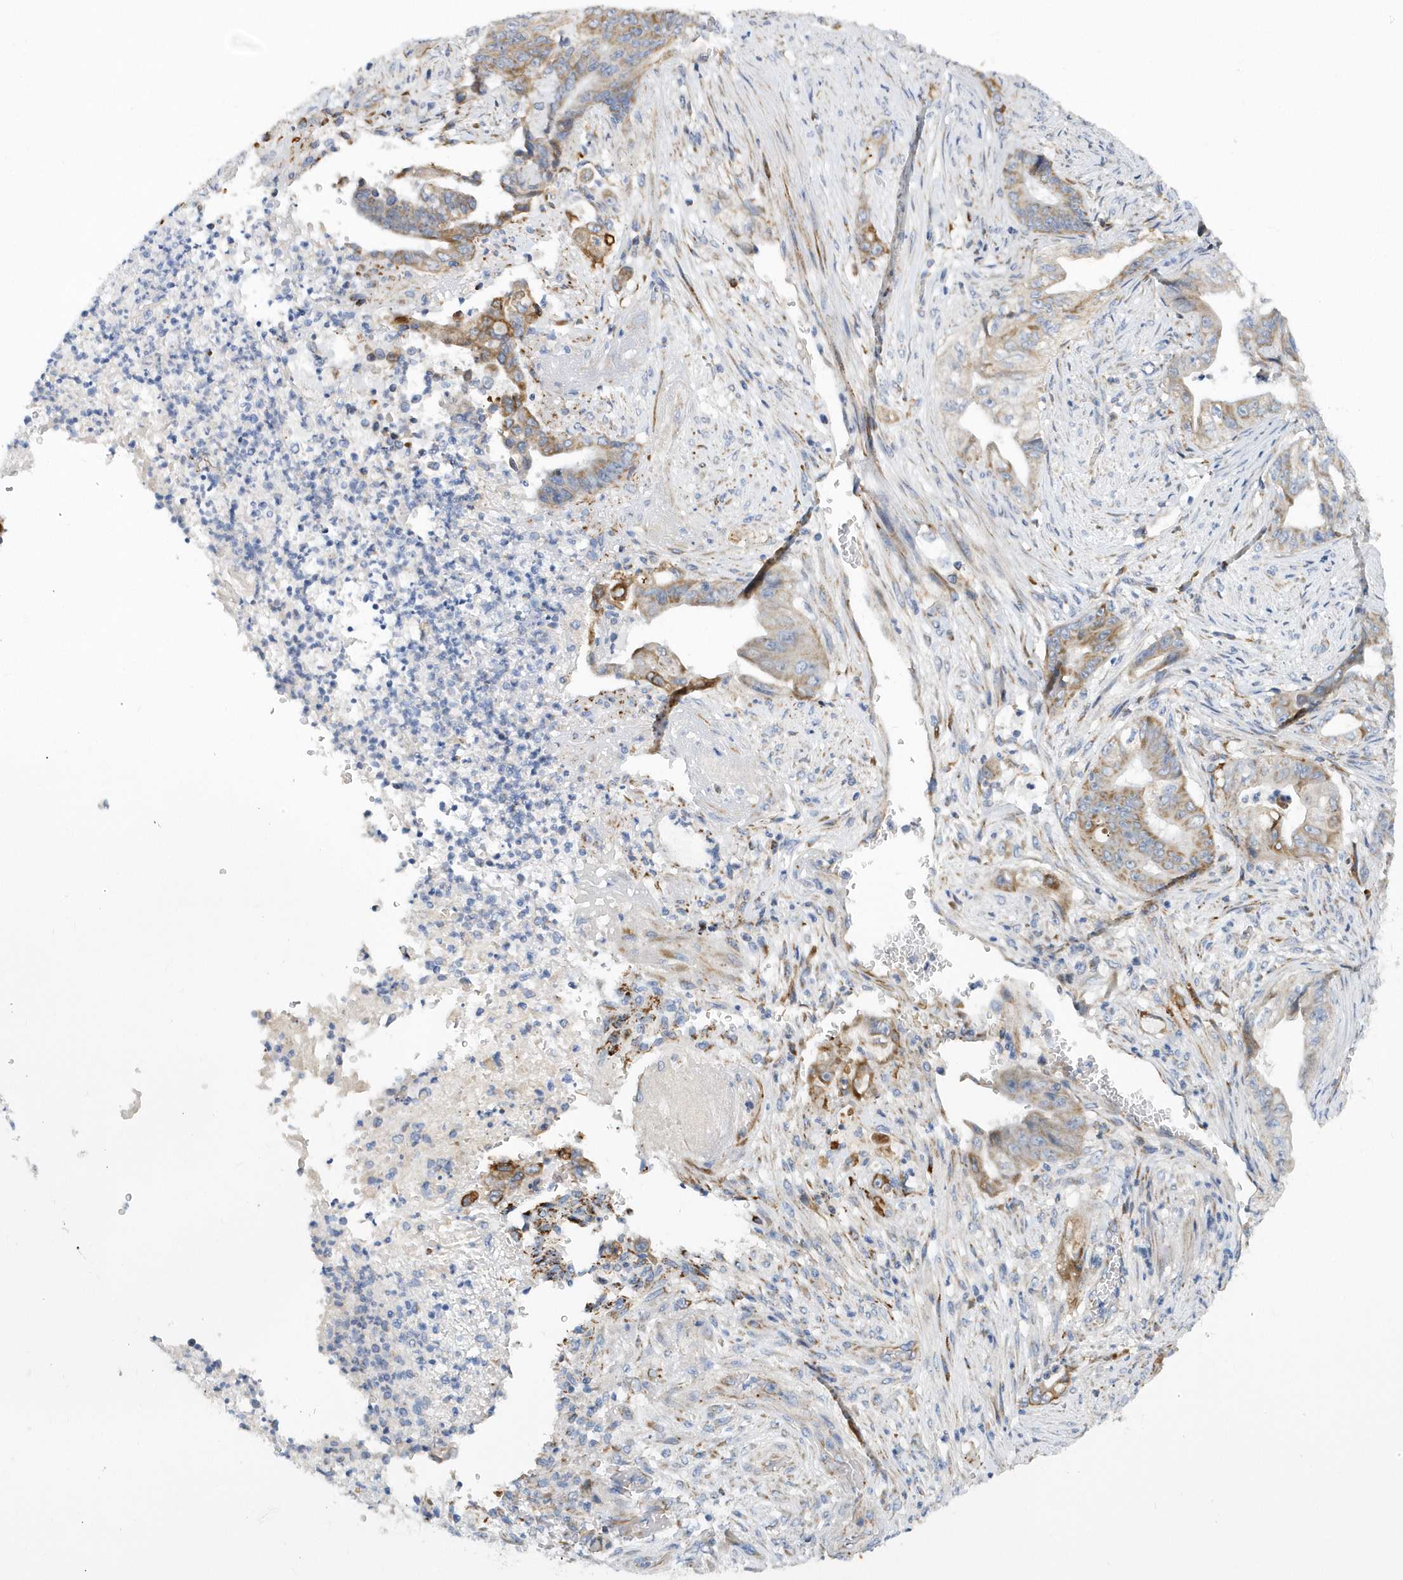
{"staining": {"intensity": "moderate", "quantity": "<25%", "location": "cytoplasmic/membranous"}, "tissue": "stomach cancer", "cell_type": "Tumor cells", "image_type": "cancer", "snomed": [{"axis": "morphology", "description": "Adenocarcinoma, NOS"}, {"axis": "topography", "description": "Stomach"}], "caption": "The micrograph exhibits a brown stain indicating the presence of a protein in the cytoplasmic/membranous of tumor cells in stomach adenocarcinoma.", "gene": "VWA5B2", "patient": {"sex": "female", "age": 73}}